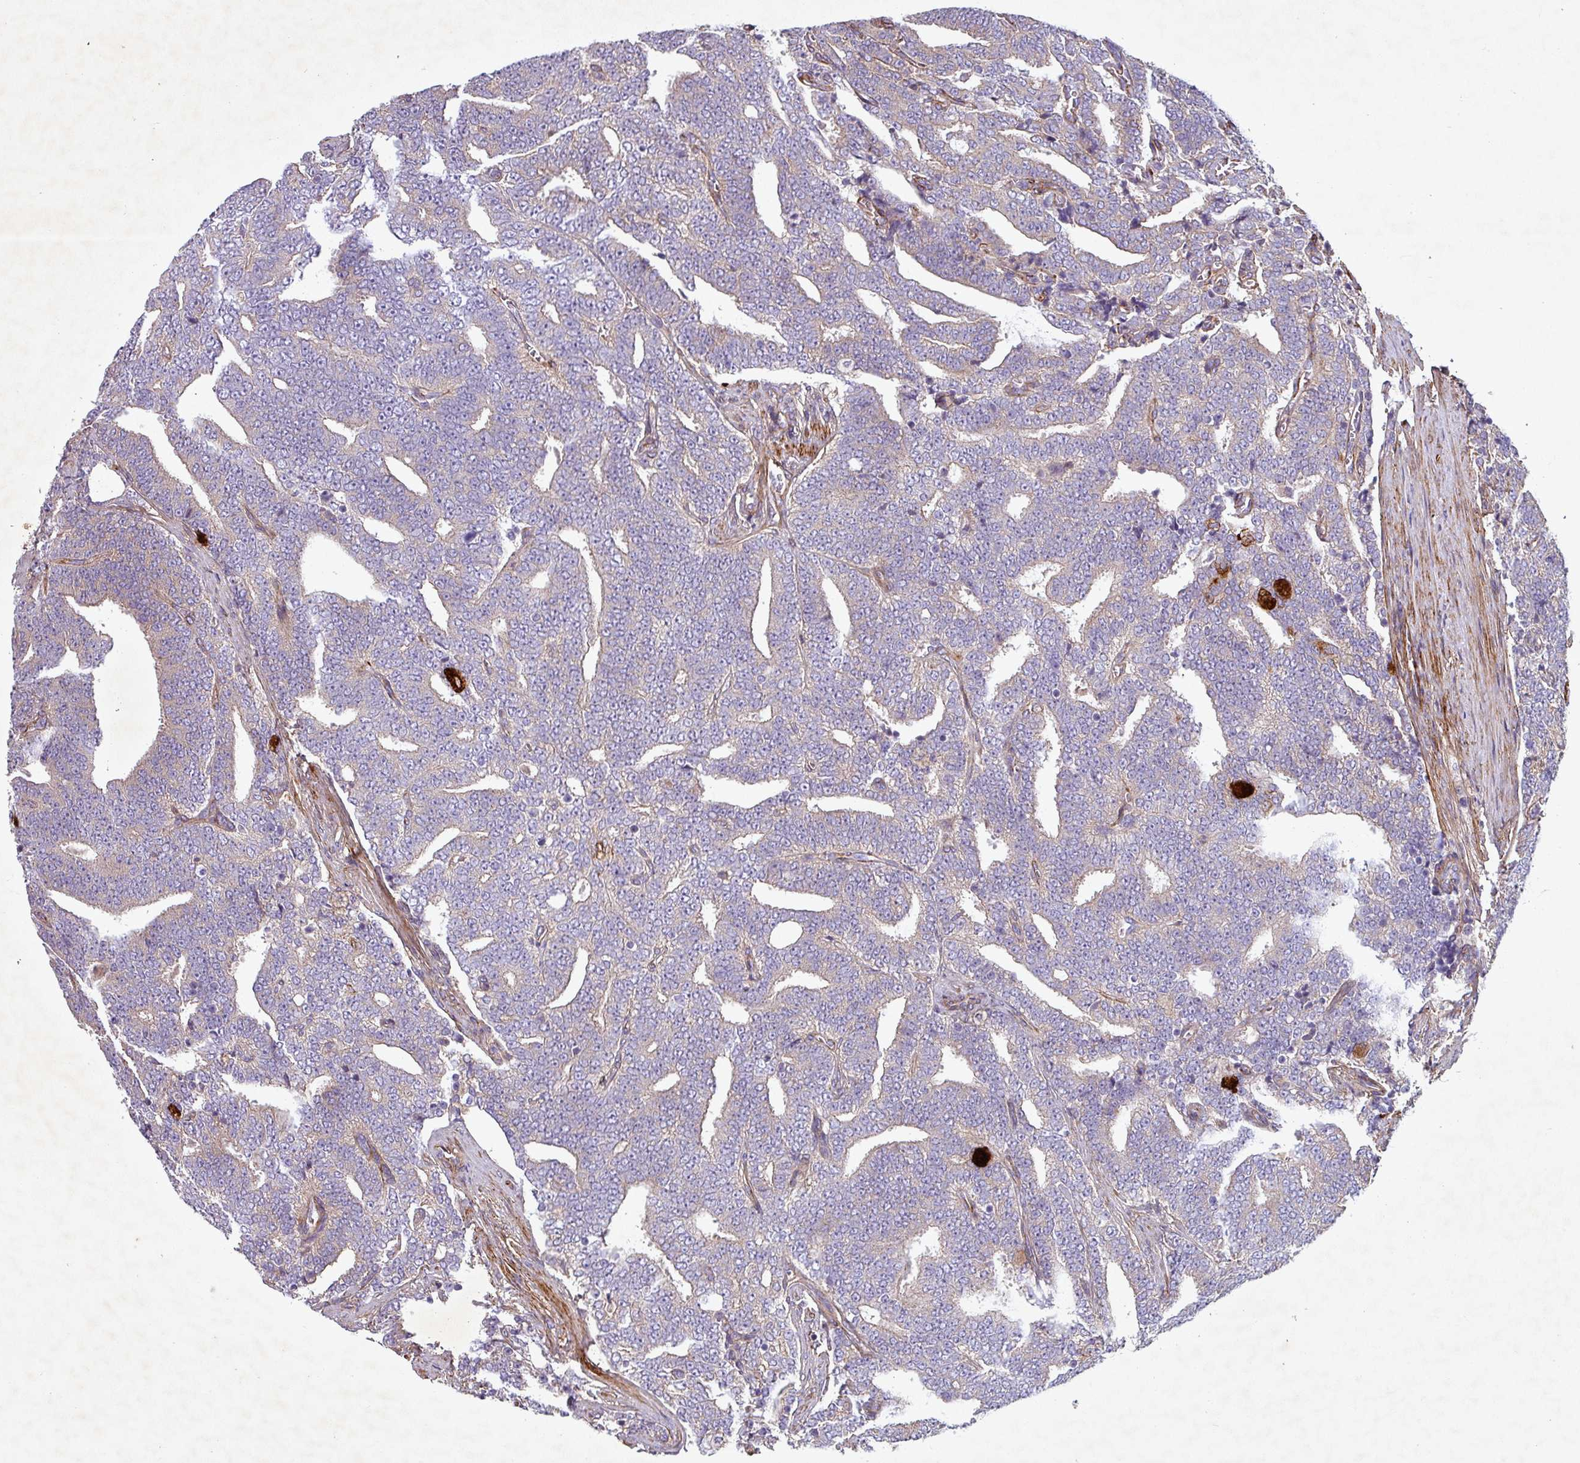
{"staining": {"intensity": "negative", "quantity": "none", "location": "none"}, "tissue": "prostate cancer", "cell_type": "Tumor cells", "image_type": "cancer", "snomed": [{"axis": "morphology", "description": "Adenocarcinoma, High grade"}, {"axis": "topography", "description": "Prostate and seminal vesicle, NOS"}], "caption": "Immunohistochemistry (IHC) of prostate cancer exhibits no positivity in tumor cells.", "gene": "ATP2C2", "patient": {"sex": "male", "age": 67}}